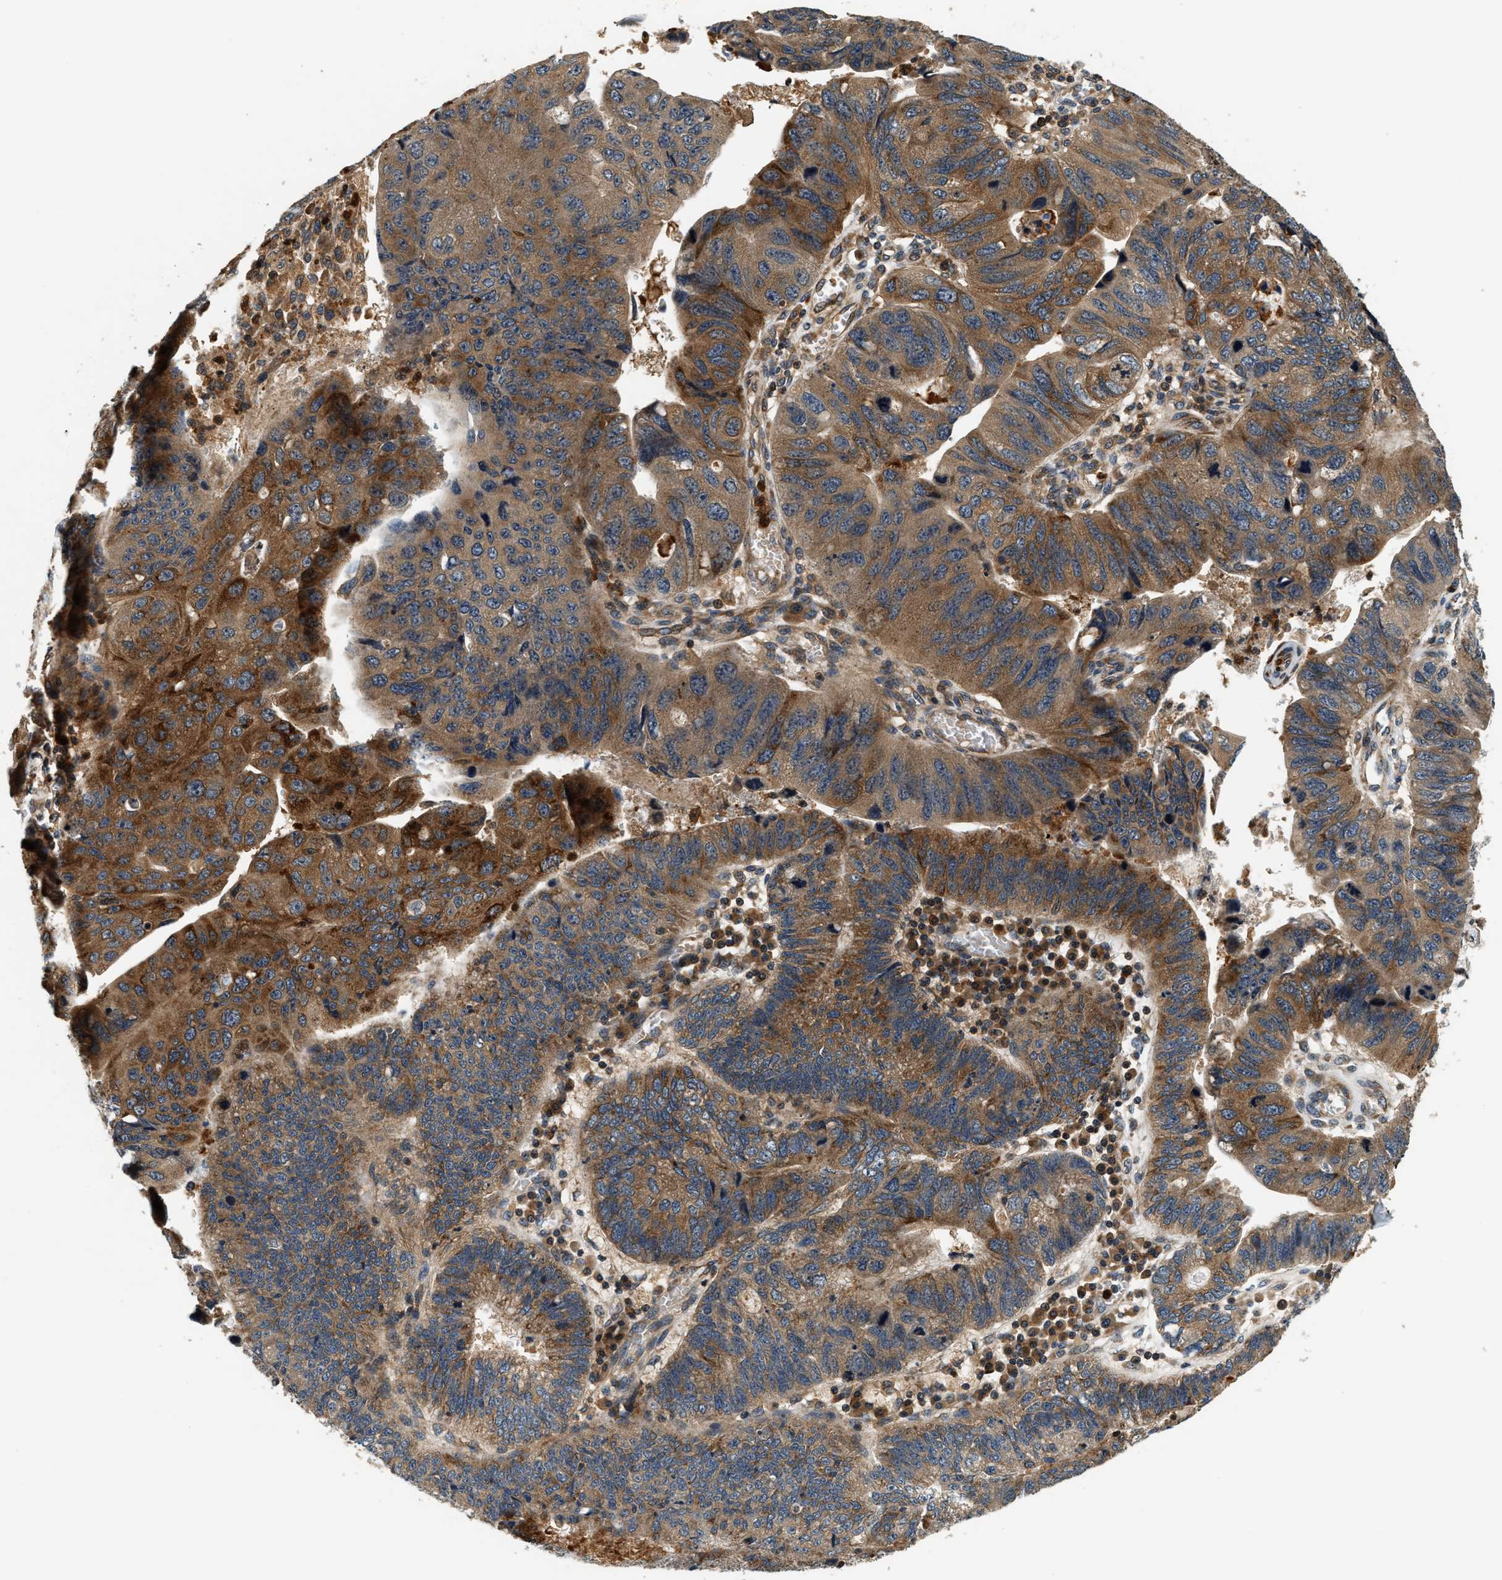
{"staining": {"intensity": "strong", "quantity": ">75%", "location": "cytoplasmic/membranous"}, "tissue": "stomach cancer", "cell_type": "Tumor cells", "image_type": "cancer", "snomed": [{"axis": "morphology", "description": "Adenocarcinoma, NOS"}, {"axis": "topography", "description": "Stomach"}], "caption": "An immunohistochemistry photomicrograph of neoplastic tissue is shown. Protein staining in brown highlights strong cytoplasmic/membranous positivity in adenocarcinoma (stomach) within tumor cells. (DAB (3,3'-diaminobenzidine) = brown stain, brightfield microscopy at high magnification).", "gene": "SAMD9", "patient": {"sex": "male", "age": 59}}